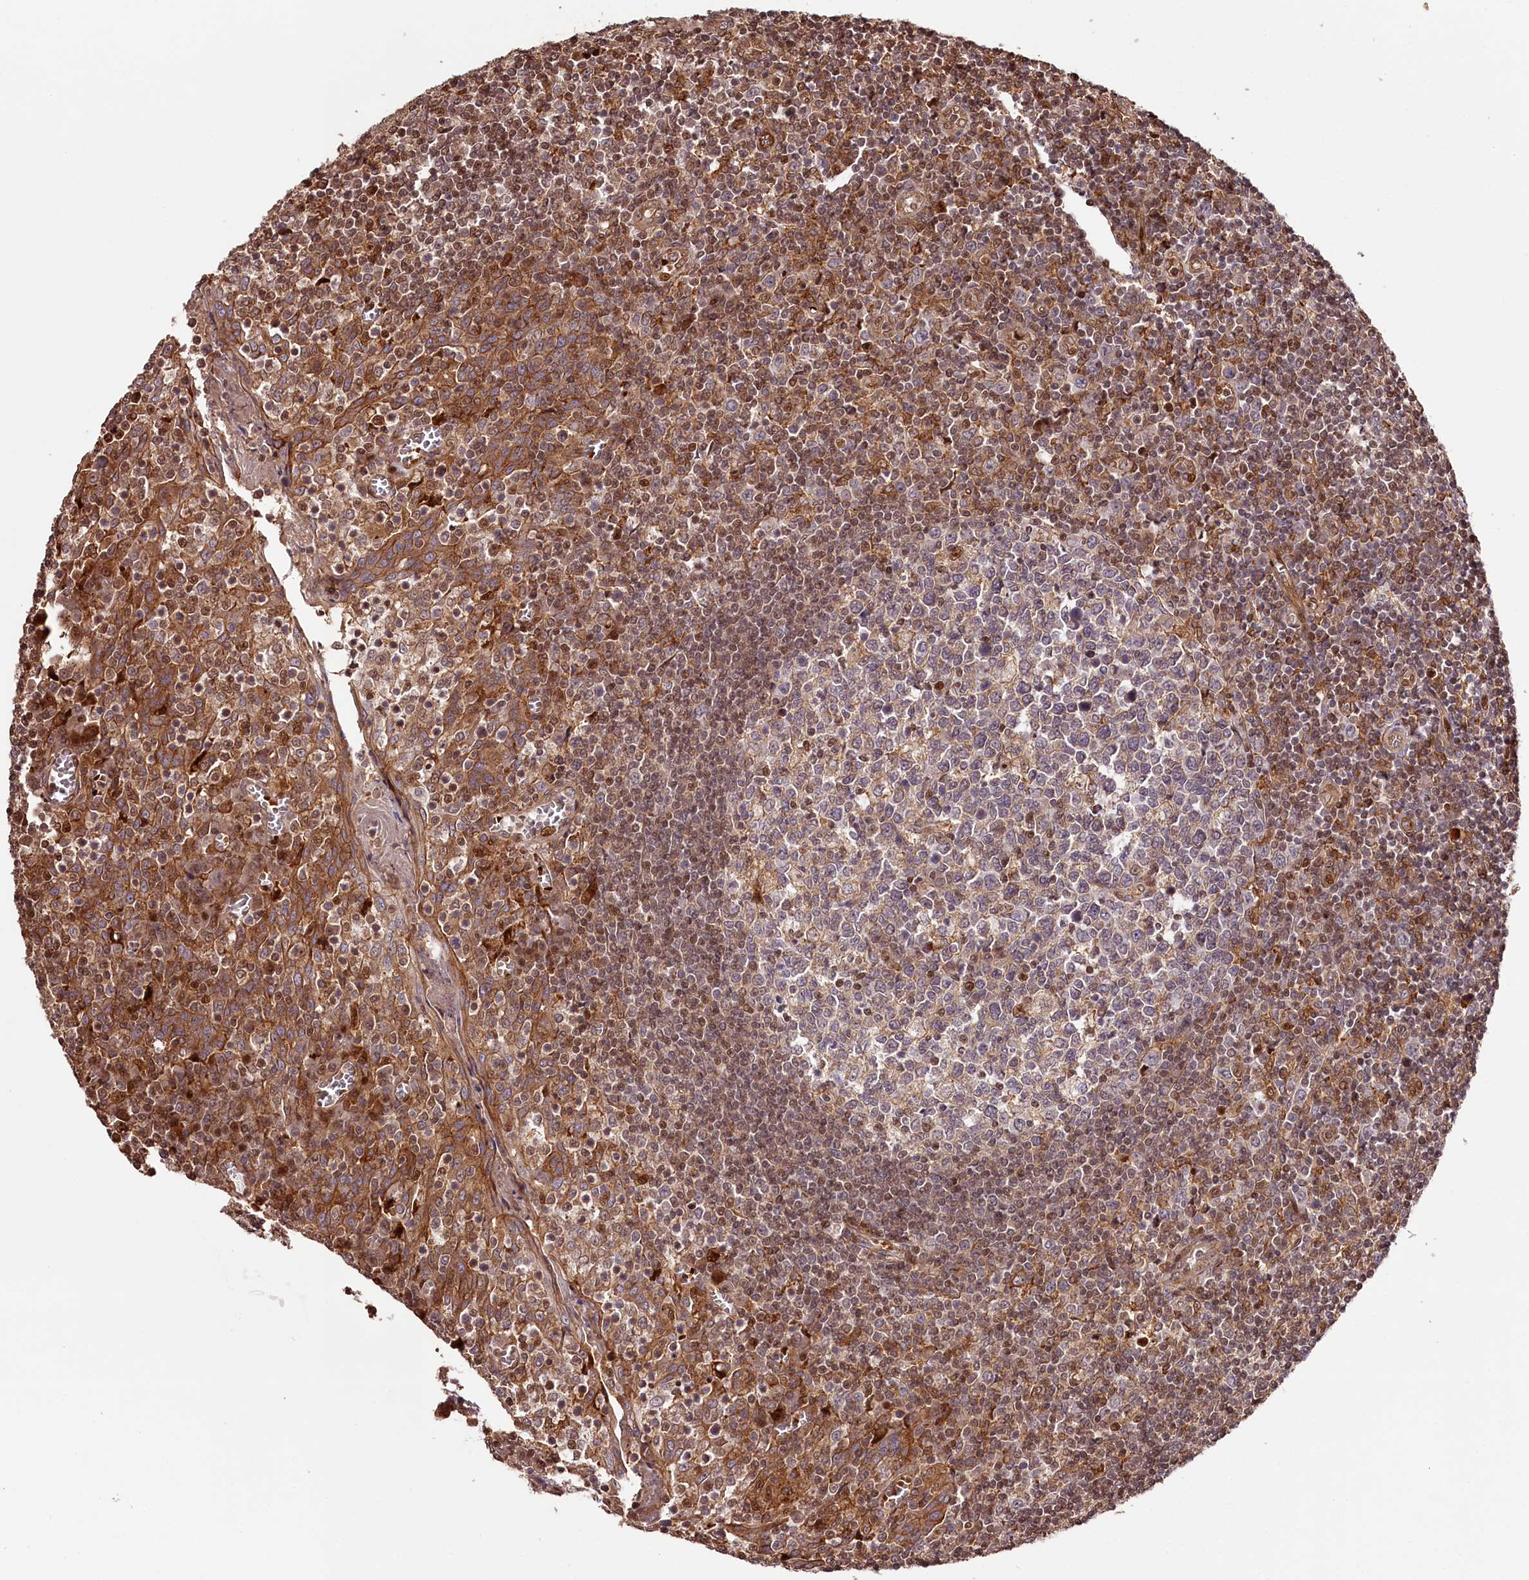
{"staining": {"intensity": "moderate", "quantity": "<25%", "location": "cytoplasmic/membranous,nuclear"}, "tissue": "tonsil", "cell_type": "Germinal center cells", "image_type": "normal", "snomed": [{"axis": "morphology", "description": "Normal tissue, NOS"}, {"axis": "topography", "description": "Tonsil"}], "caption": "Approximately <25% of germinal center cells in normal human tonsil demonstrate moderate cytoplasmic/membranous,nuclear protein positivity as visualized by brown immunohistochemical staining.", "gene": "KIF14", "patient": {"sex": "female", "age": 19}}